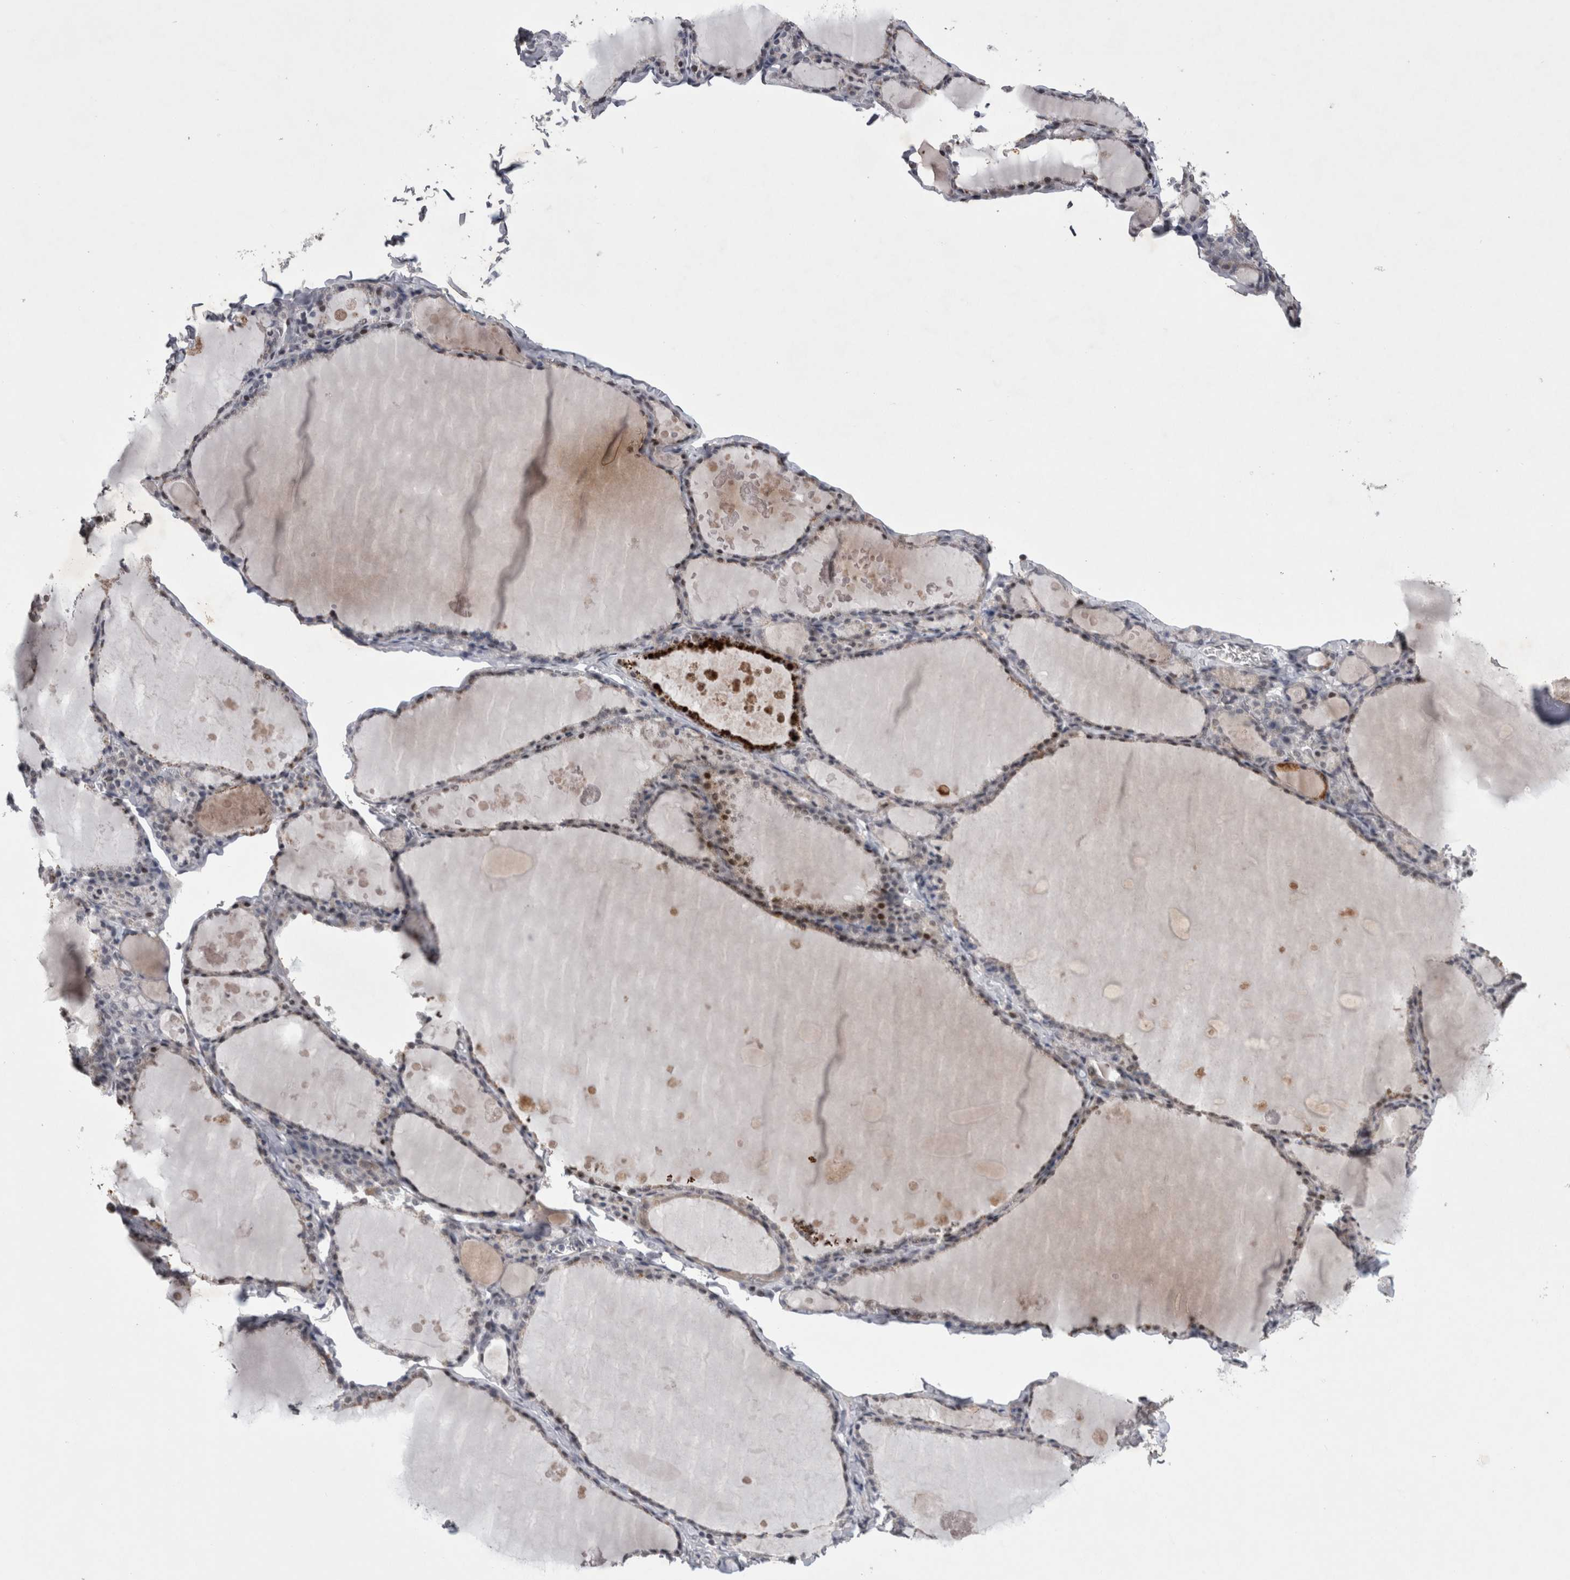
{"staining": {"intensity": "weak", "quantity": "25%-75%", "location": "cytoplasmic/membranous,nuclear"}, "tissue": "thyroid gland", "cell_type": "Glandular cells", "image_type": "normal", "snomed": [{"axis": "morphology", "description": "Normal tissue, NOS"}, {"axis": "topography", "description": "Thyroid gland"}], "caption": "DAB (3,3'-diaminobenzidine) immunohistochemical staining of normal thyroid gland exhibits weak cytoplasmic/membranous,nuclear protein expression in about 25%-75% of glandular cells.", "gene": "IFI44", "patient": {"sex": "male", "age": 56}}